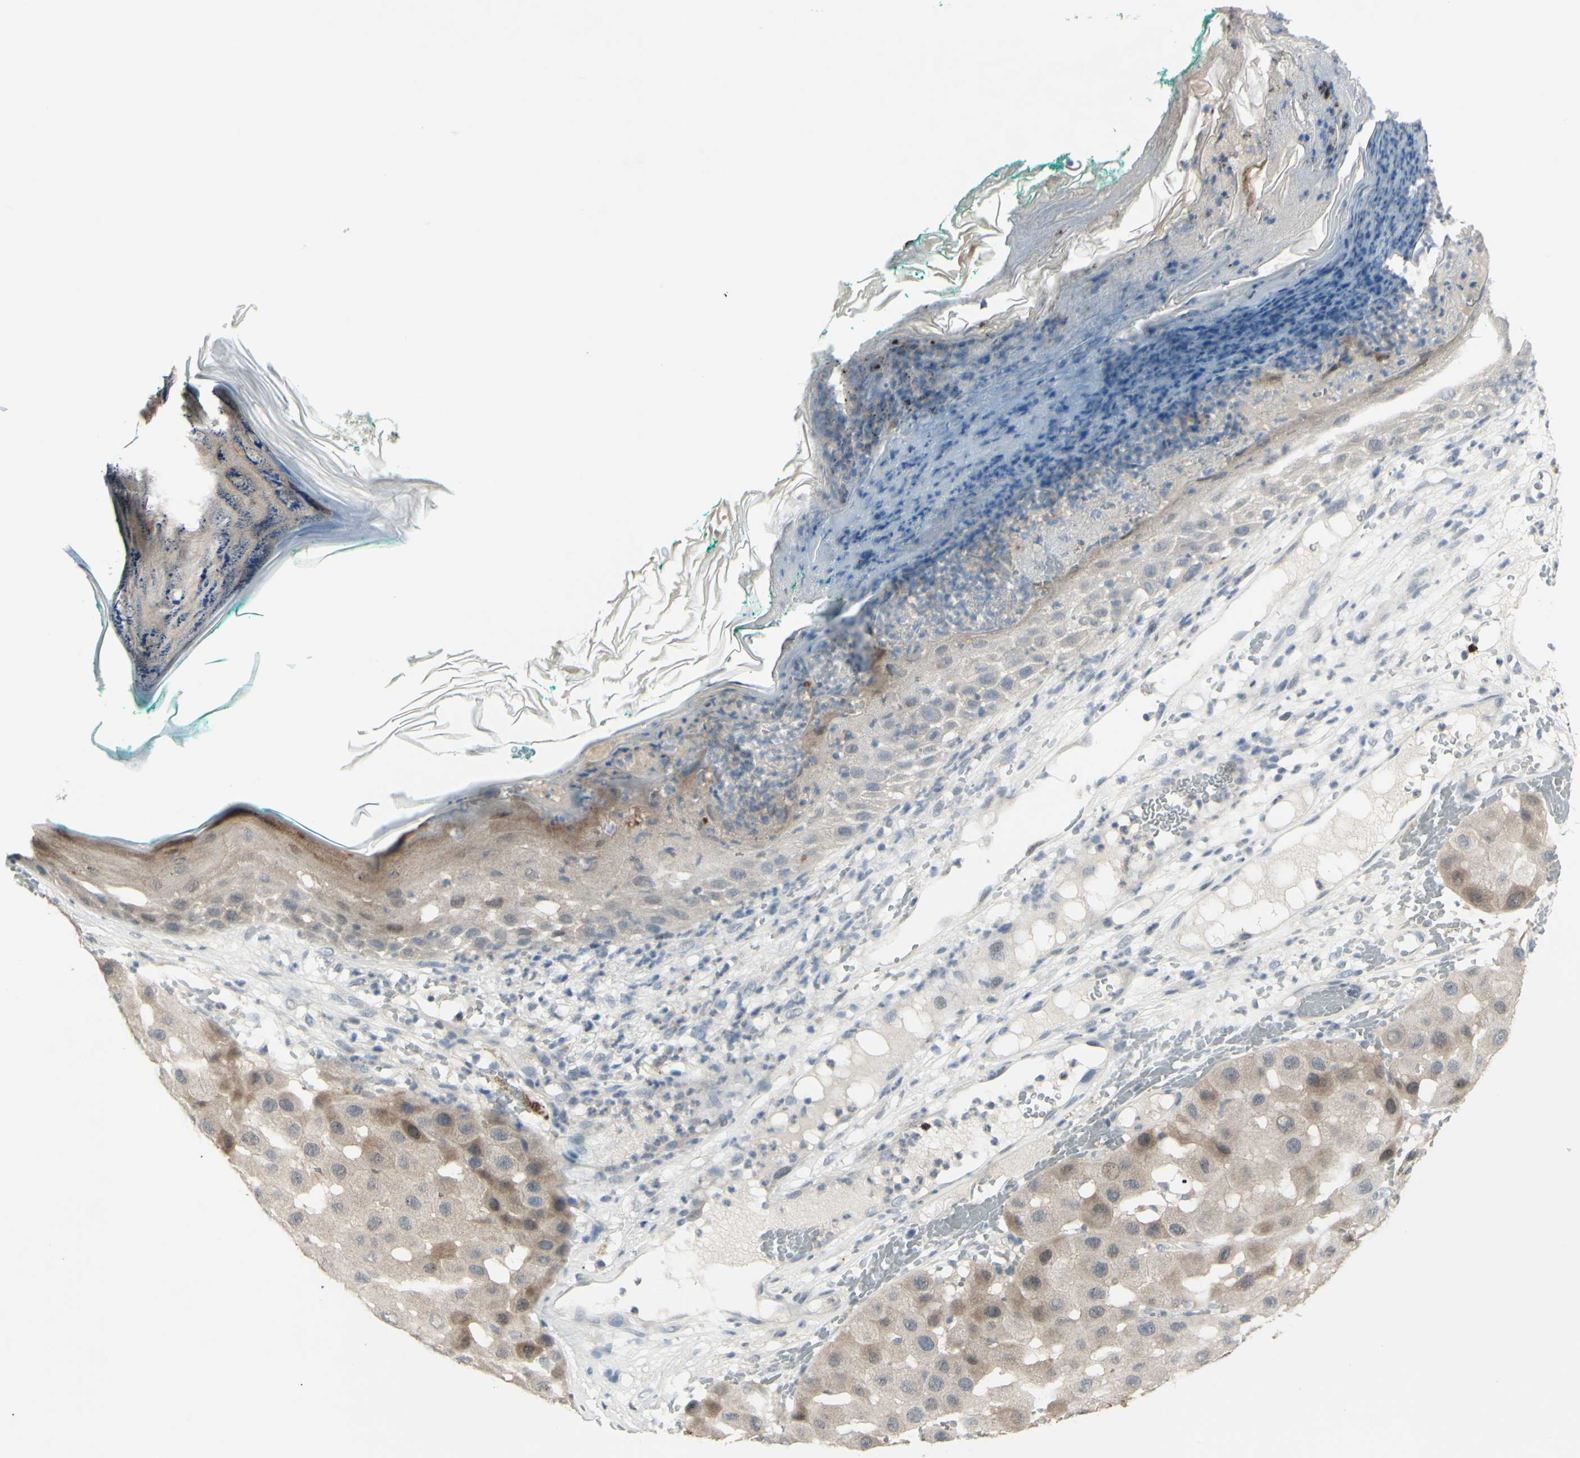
{"staining": {"intensity": "weak", "quantity": "25%-75%", "location": "cytoplasmic/membranous"}, "tissue": "melanoma", "cell_type": "Tumor cells", "image_type": "cancer", "snomed": [{"axis": "morphology", "description": "Malignant melanoma, NOS"}, {"axis": "topography", "description": "Skin"}], "caption": "A brown stain highlights weak cytoplasmic/membranous staining of a protein in human melanoma tumor cells.", "gene": "ETNK1", "patient": {"sex": "female", "age": 81}}